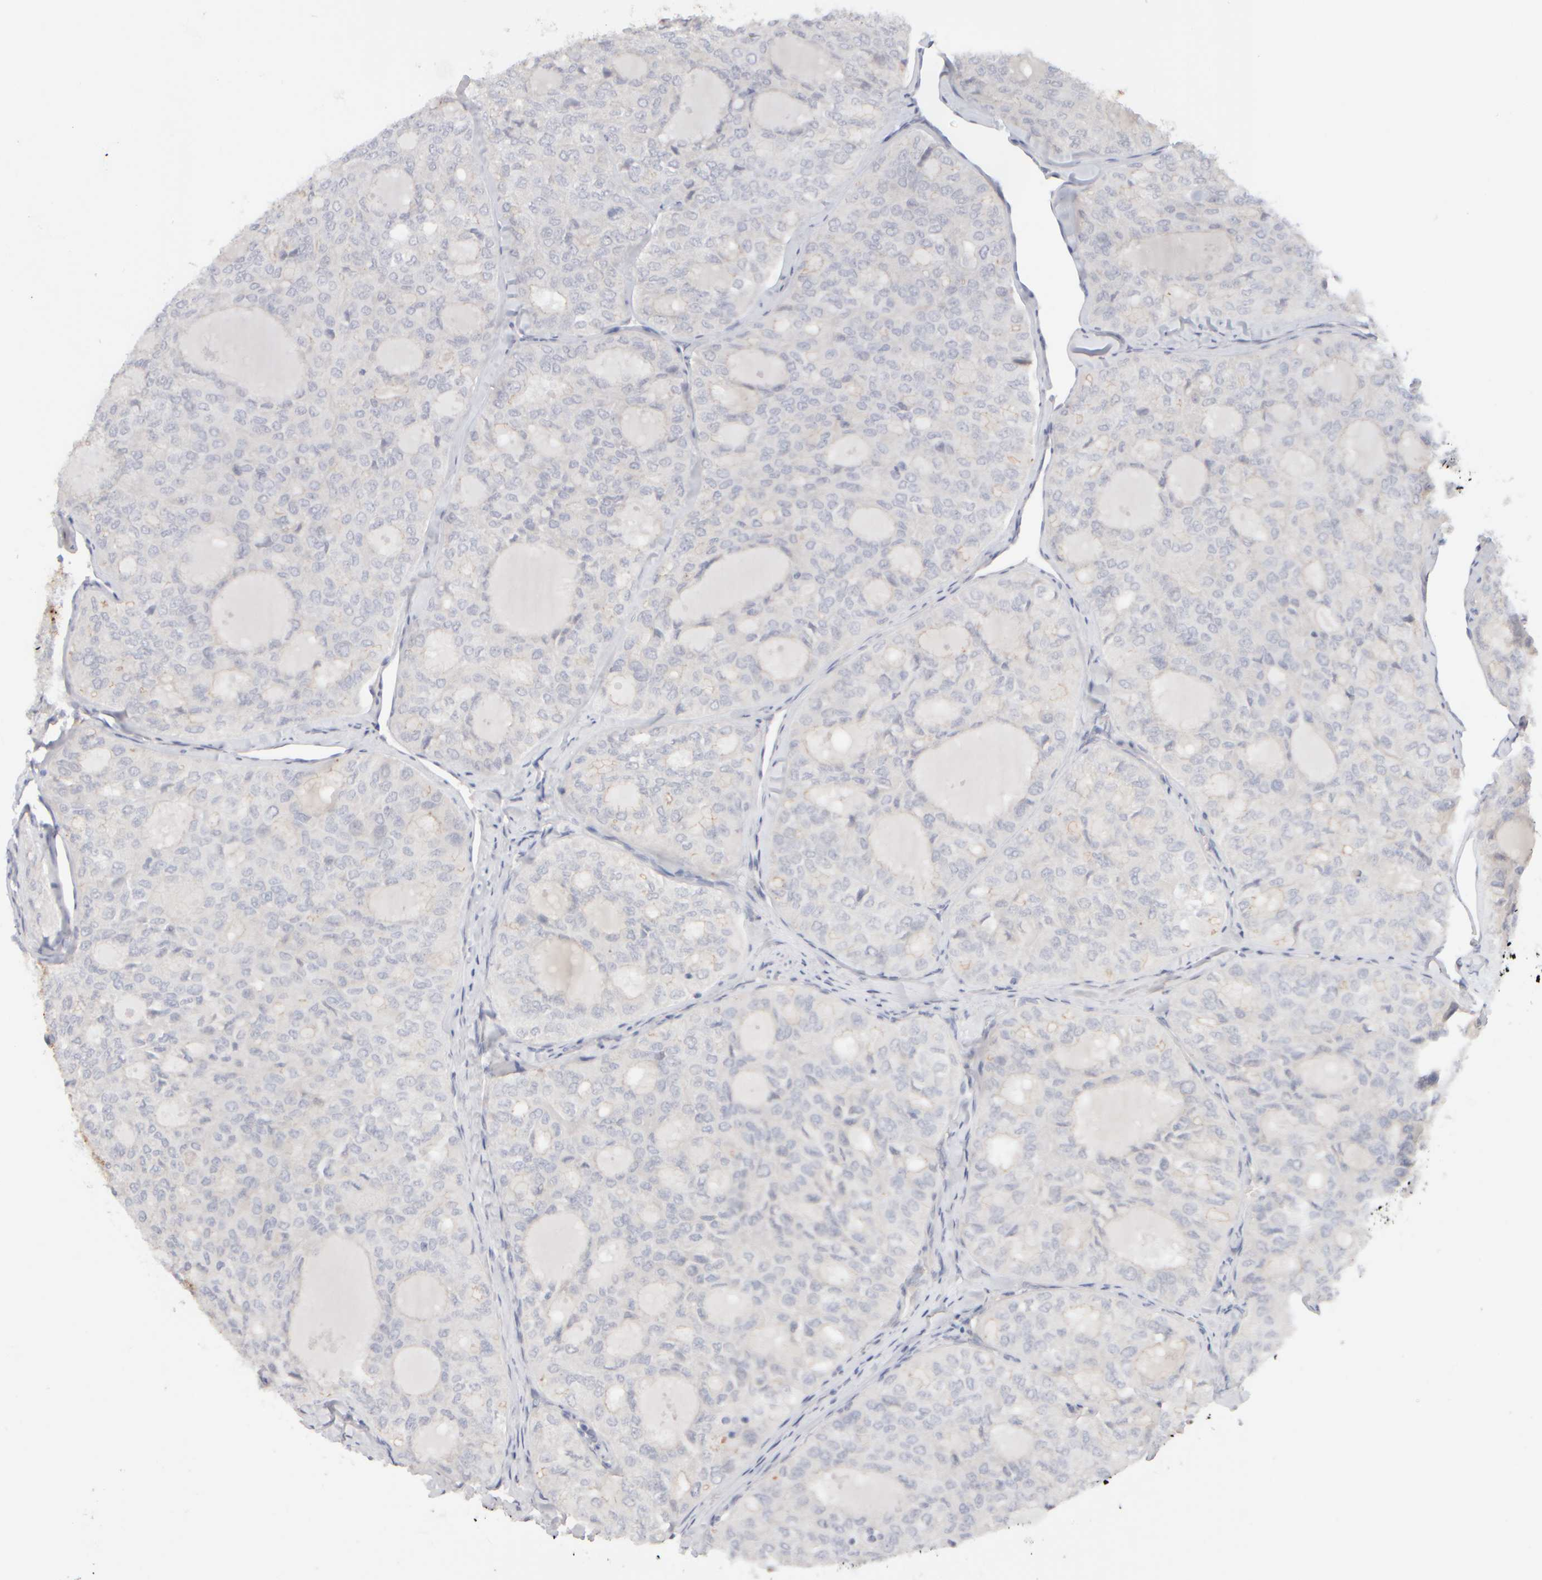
{"staining": {"intensity": "negative", "quantity": "none", "location": "none"}, "tissue": "thyroid cancer", "cell_type": "Tumor cells", "image_type": "cancer", "snomed": [{"axis": "morphology", "description": "Follicular adenoma carcinoma, NOS"}, {"axis": "topography", "description": "Thyroid gland"}], "caption": "A micrograph of human thyroid cancer is negative for staining in tumor cells.", "gene": "GOPC", "patient": {"sex": "male", "age": 75}}